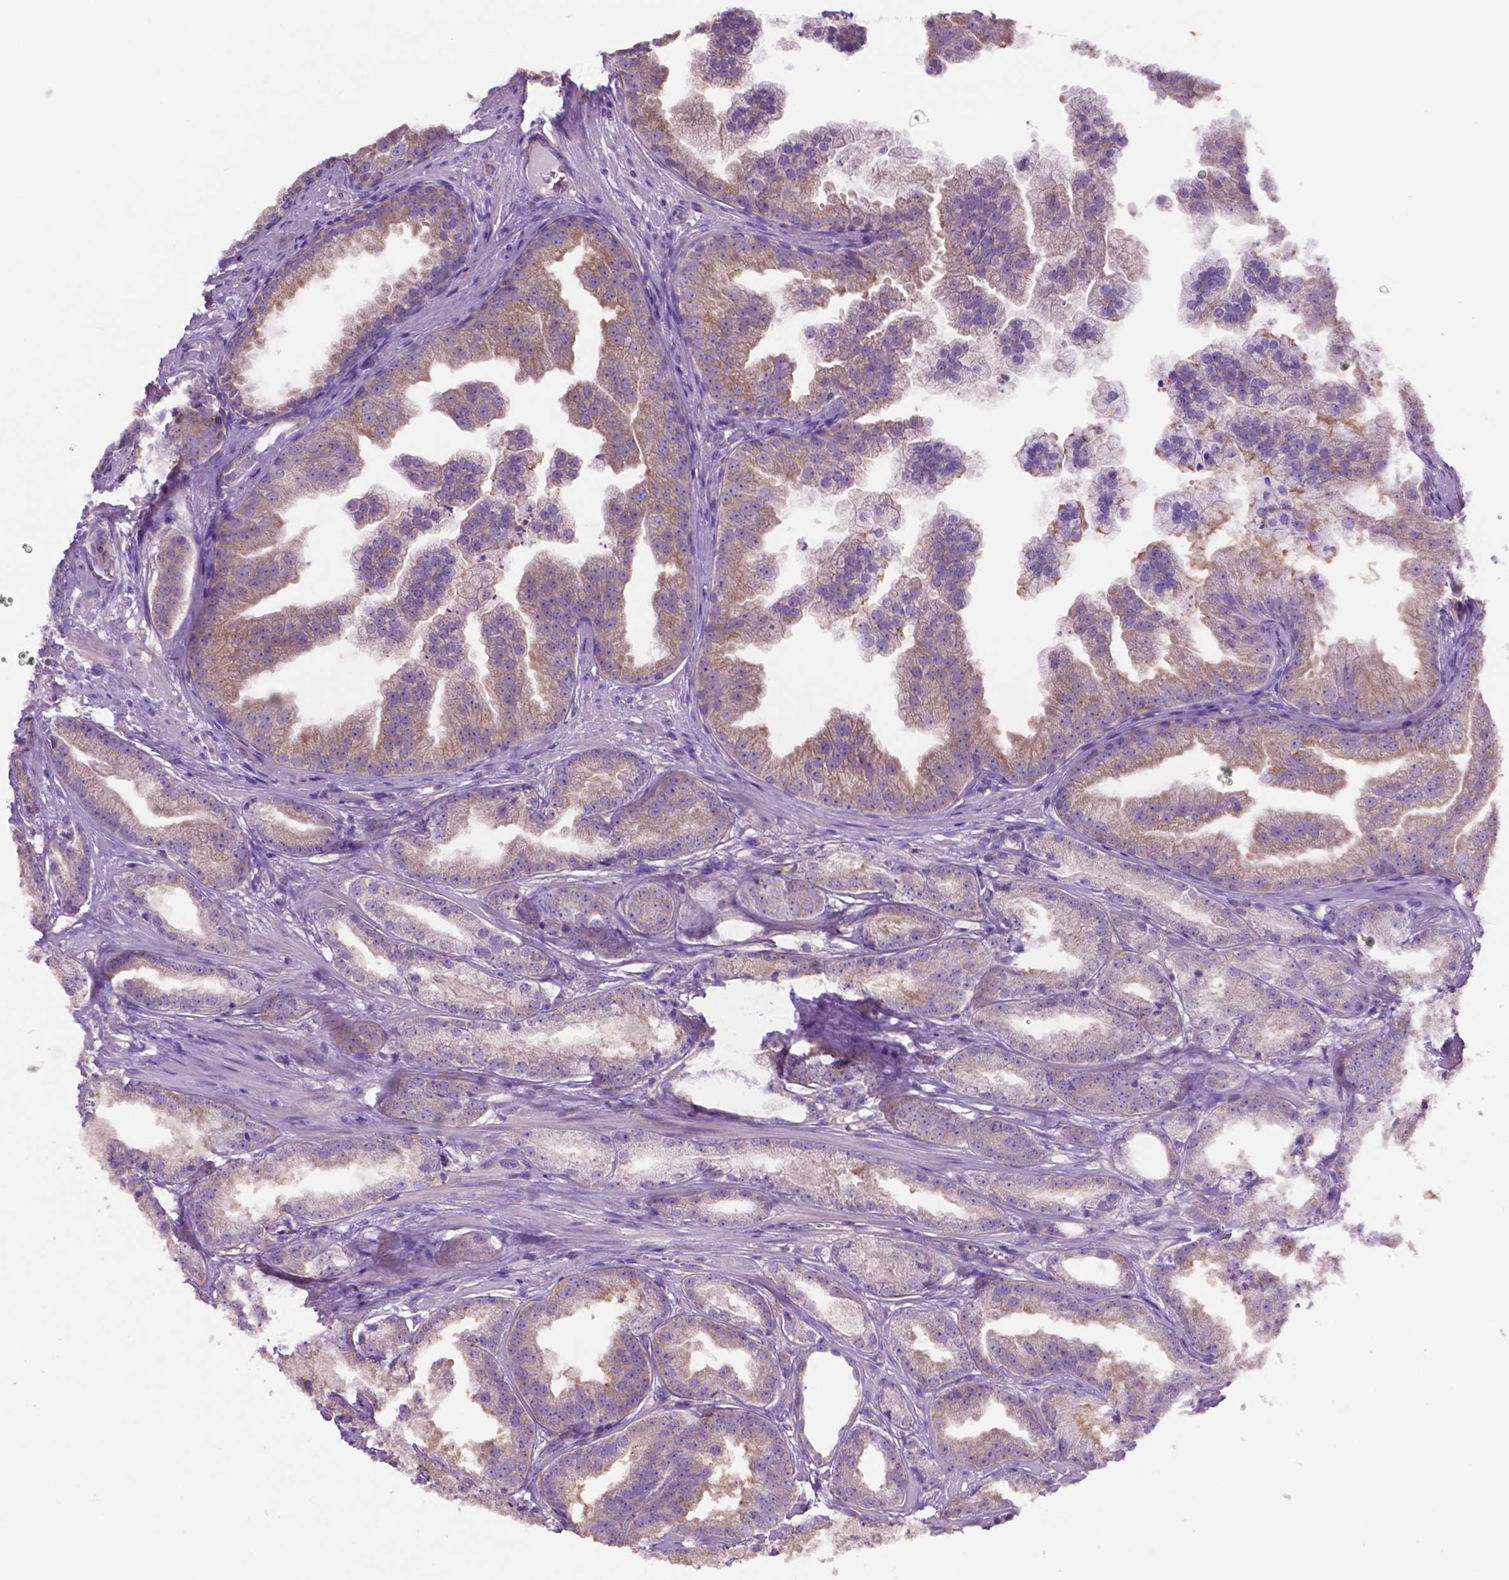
{"staining": {"intensity": "weak", "quantity": "25%-75%", "location": "cytoplasmic/membranous"}, "tissue": "prostate cancer", "cell_type": "Tumor cells", "image_type": "cancer", "snomed": [{"axis": "morphology", "description": "Adenocarcinoma, Low grade"}, {"axis": "topography", "description": "Prostate"}], "caption": "About 25%-75% of tumor cells in prostate cancer exhibit weak cytoplasmic/membranous protein positivity as visualized by brown immunohistochemical staining.", "gene": "PRPS2", "patient": {"sex": "male", "age": 65}}